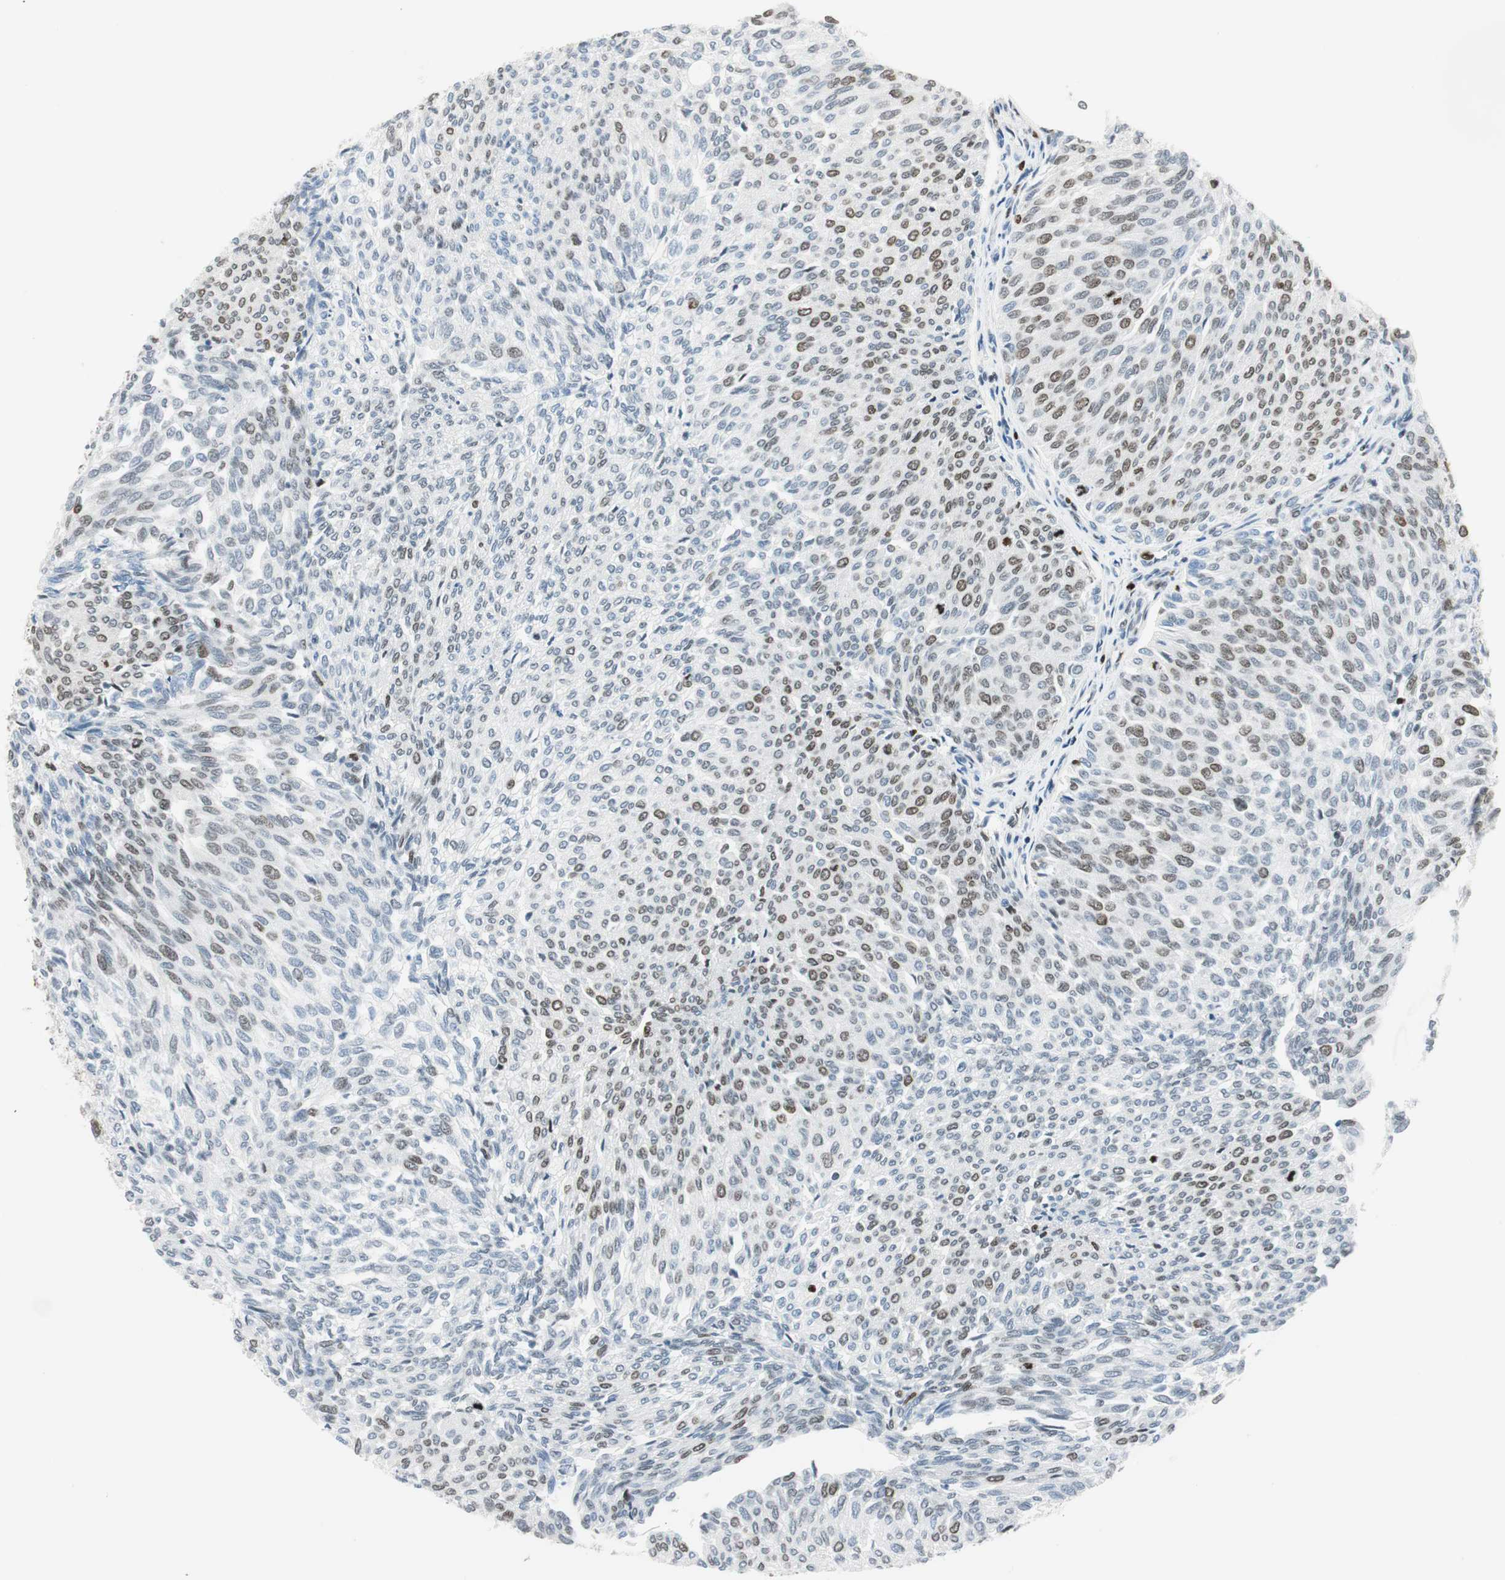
{"staining": {"intensity": "weak", "quantity": "25%-75%", "location": "nuclear"}, "tissue": "urothelial cancer", "cell_type": "Tumor cells", "image_type": "cancer", "snomed": [{"axis": "morphology", "description": "Urothelial carcinoma, Low grade"}, {"axis": "topography", "description": "Urinary bladder"}], "caption": "DAB immunohistochemical staining of human low-grade urothelial carcinoma demonstrates weak nuclear protein expression in approximately 25%-75% of tumor cells.", "gene": "EZH2", "patient": {"sex": "female", "age": 79}}